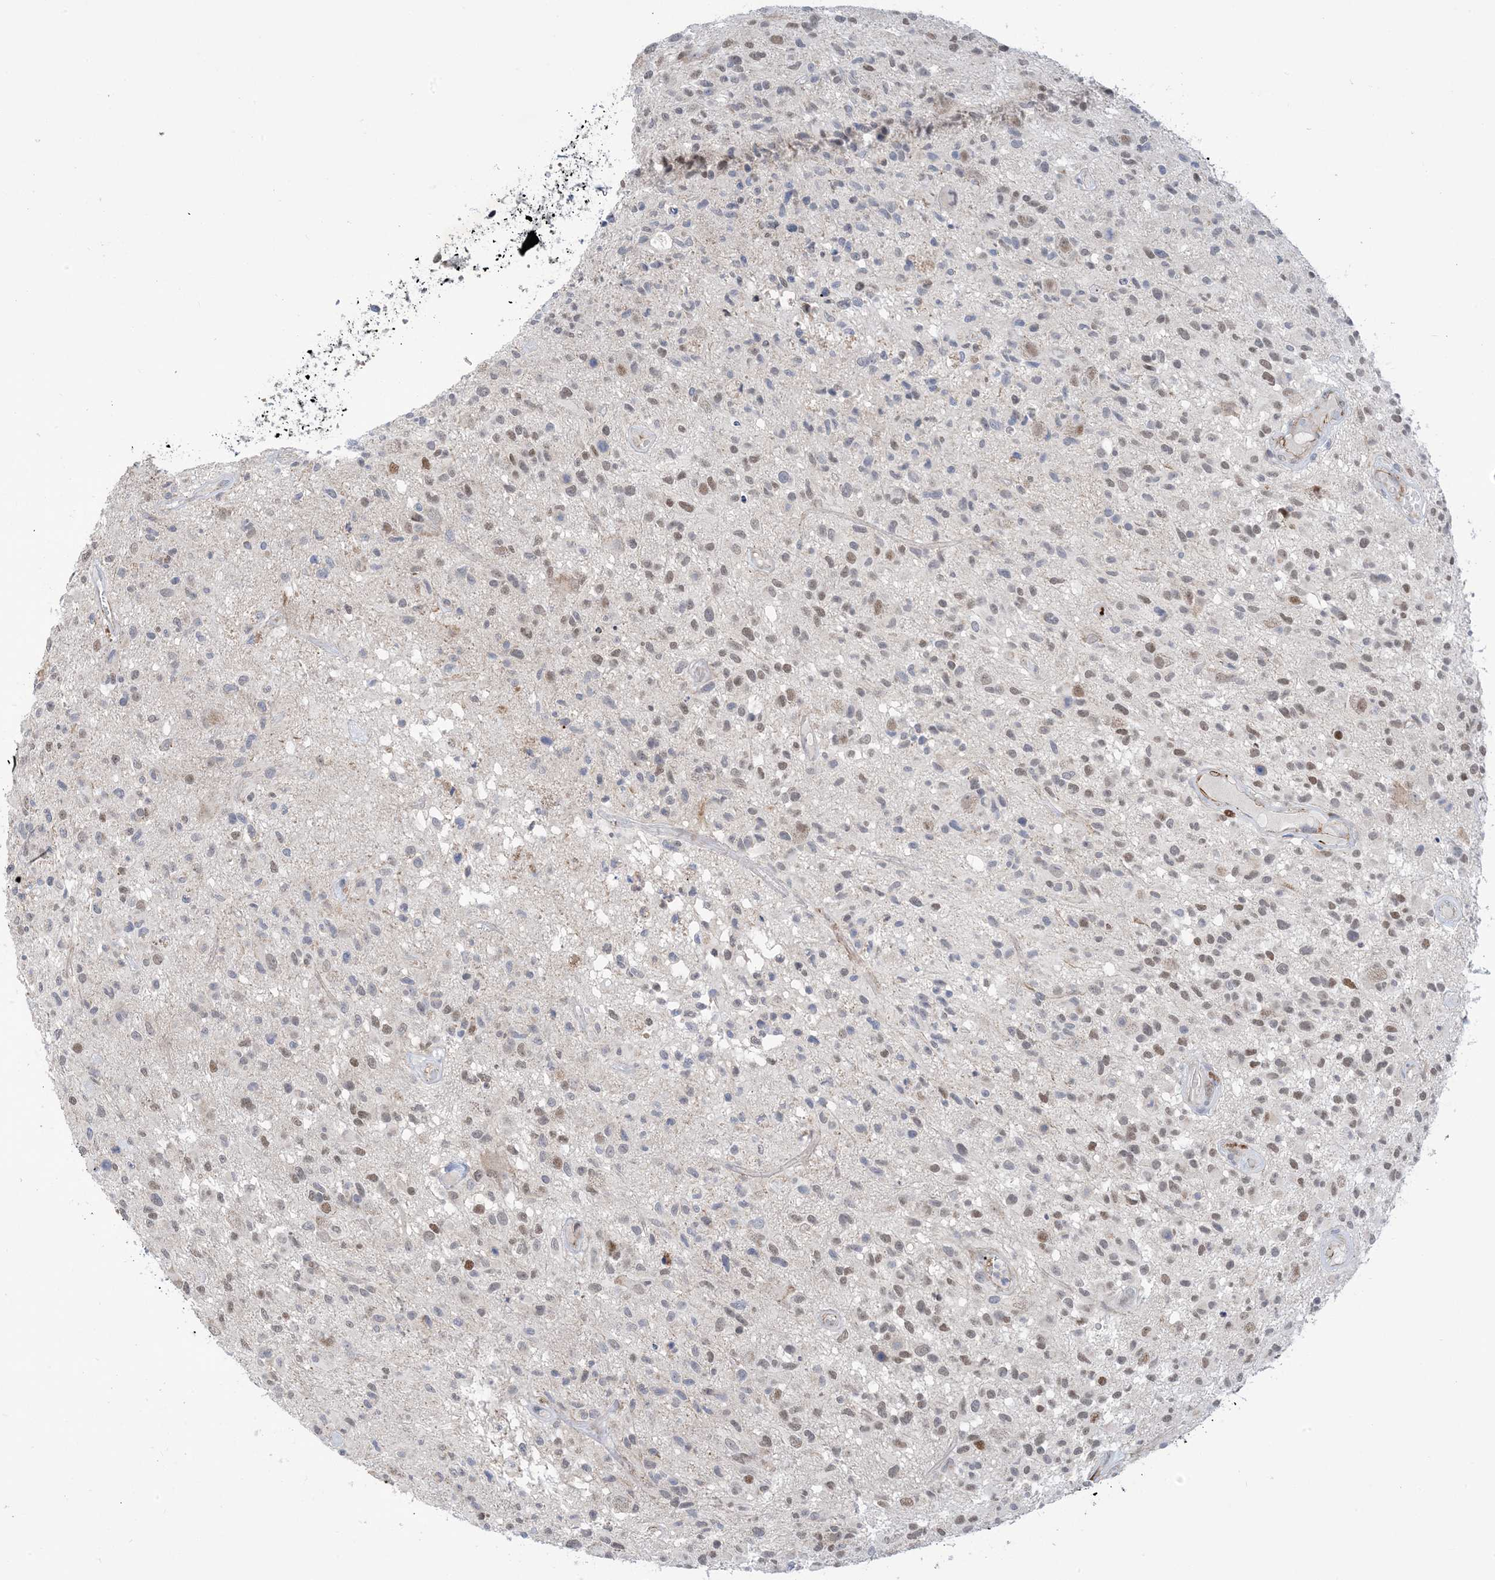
{"staining": {"intensity": "weak", "quantity": "25%-75%", "location": "nuclear"}, "tissue": "glioma", "cell_type": "Tumor cells", "image_type": "cancer", "snomed": [{"axis": "morphology", "description": "Glioma, malignant, High grade"}, {"axis": "morphology", "description": "Glioblastoma, NOS"}, {"axis": "topography", "description": "Brain"}], "caption": "Immunohistochemistry (IHC) (DAB) staining of human glioma demonstrates weak nuclear protein staining in approximately 25%-75% of tumor cells.", "gene": "ZNF8", "patient": {"sex": "male", "age": 60}}